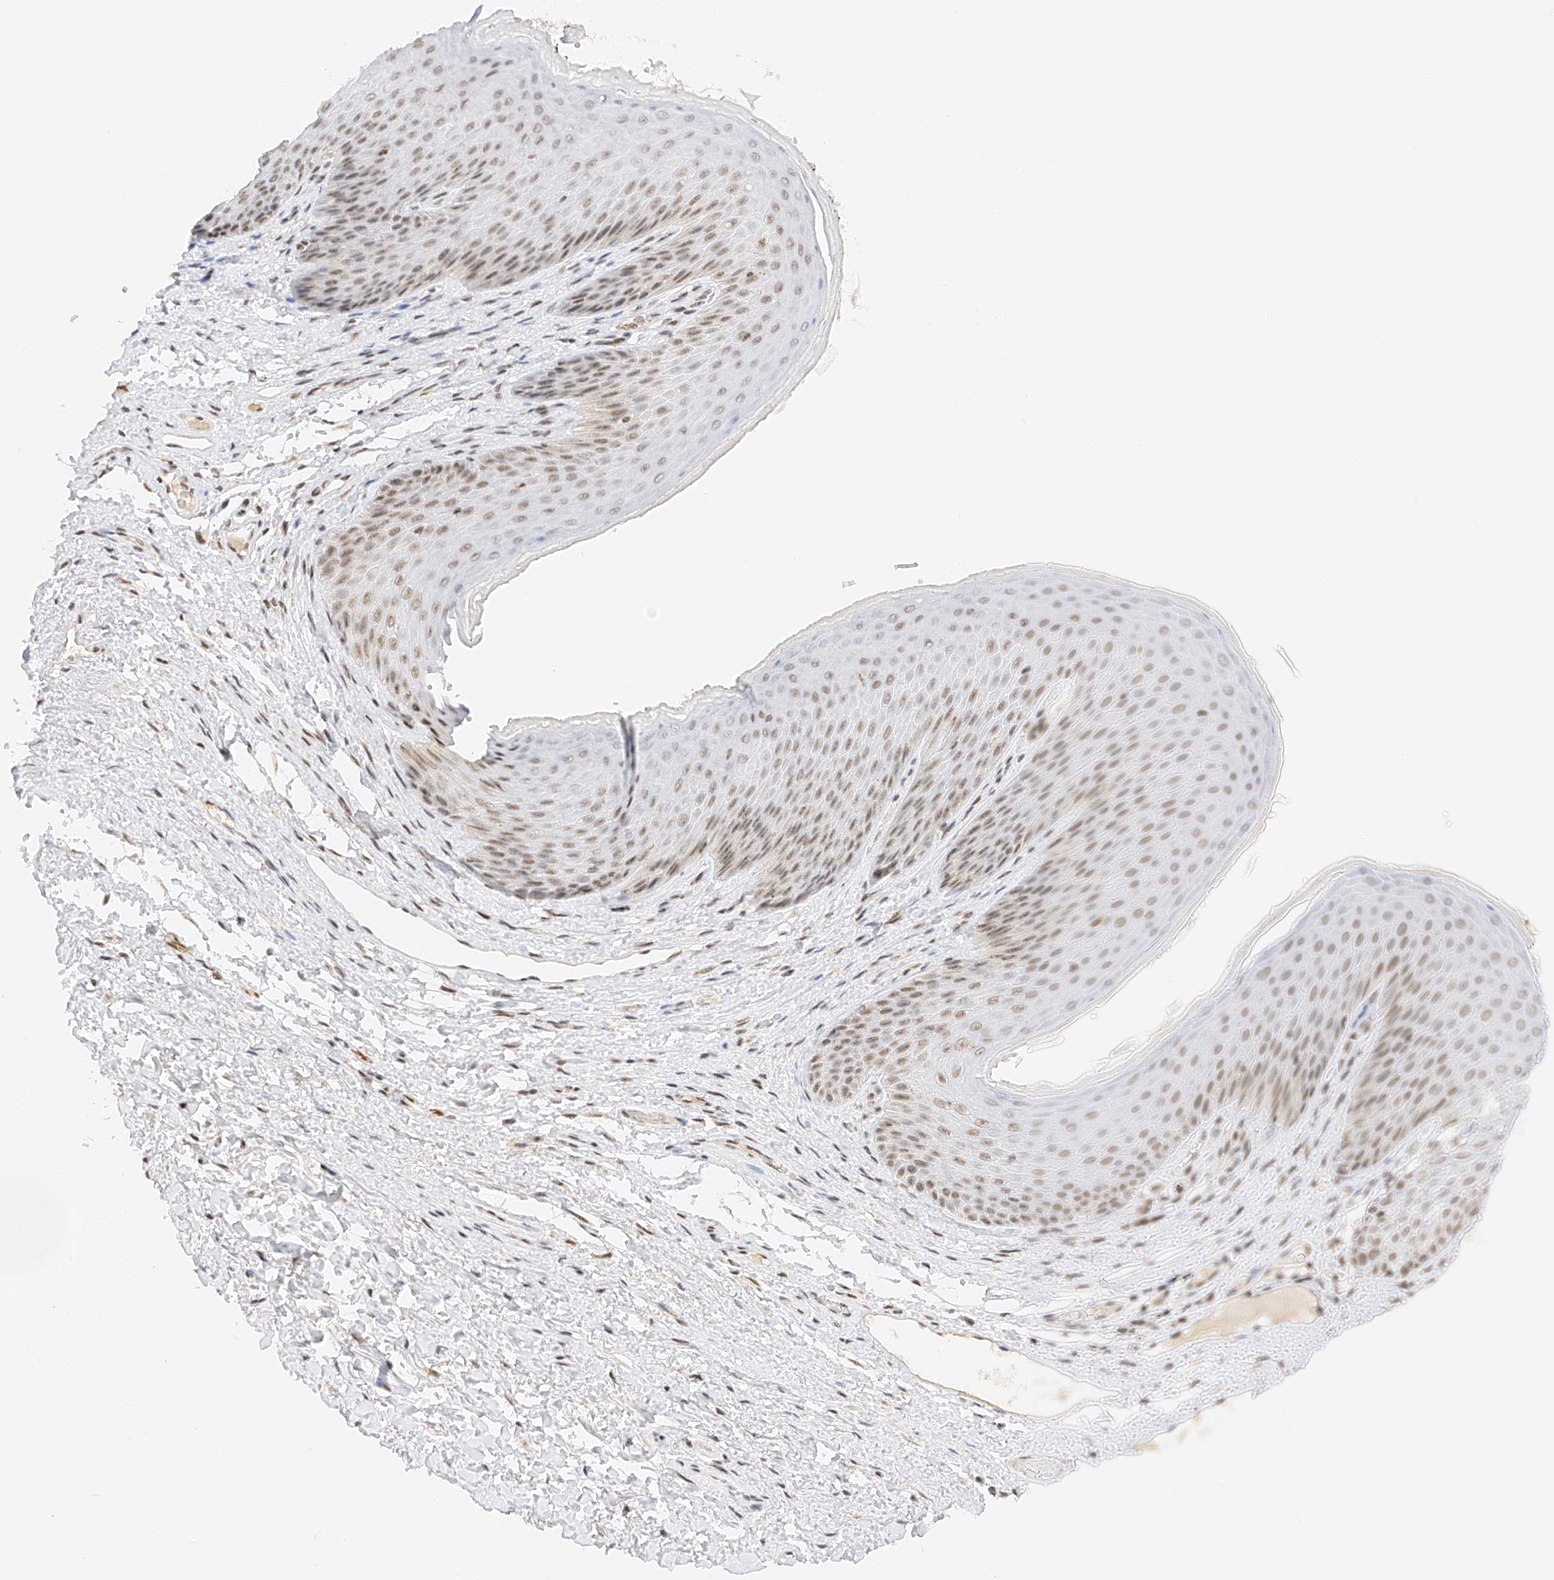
{"staining": {"intensity": "moderate", "quantity": "25%-75%", "location": "nuclear"}, "tissue": "skin", "cell_type": "Epidermal cells", "image_type": "normal", "snomed": [{"axis": "morphology", "description": "Normal tissue, NOS"}, {"axis": "topography", "description": "Anal"}], "caption": "The immunohistochemical stain shows moderate nuclear expression in epidermal cells of benign skin. The protein of interest is shown in brown color, while the nuclei are stained blue.", "gene": "NRF1", "patient": {"sex": "male", "age": 74}}